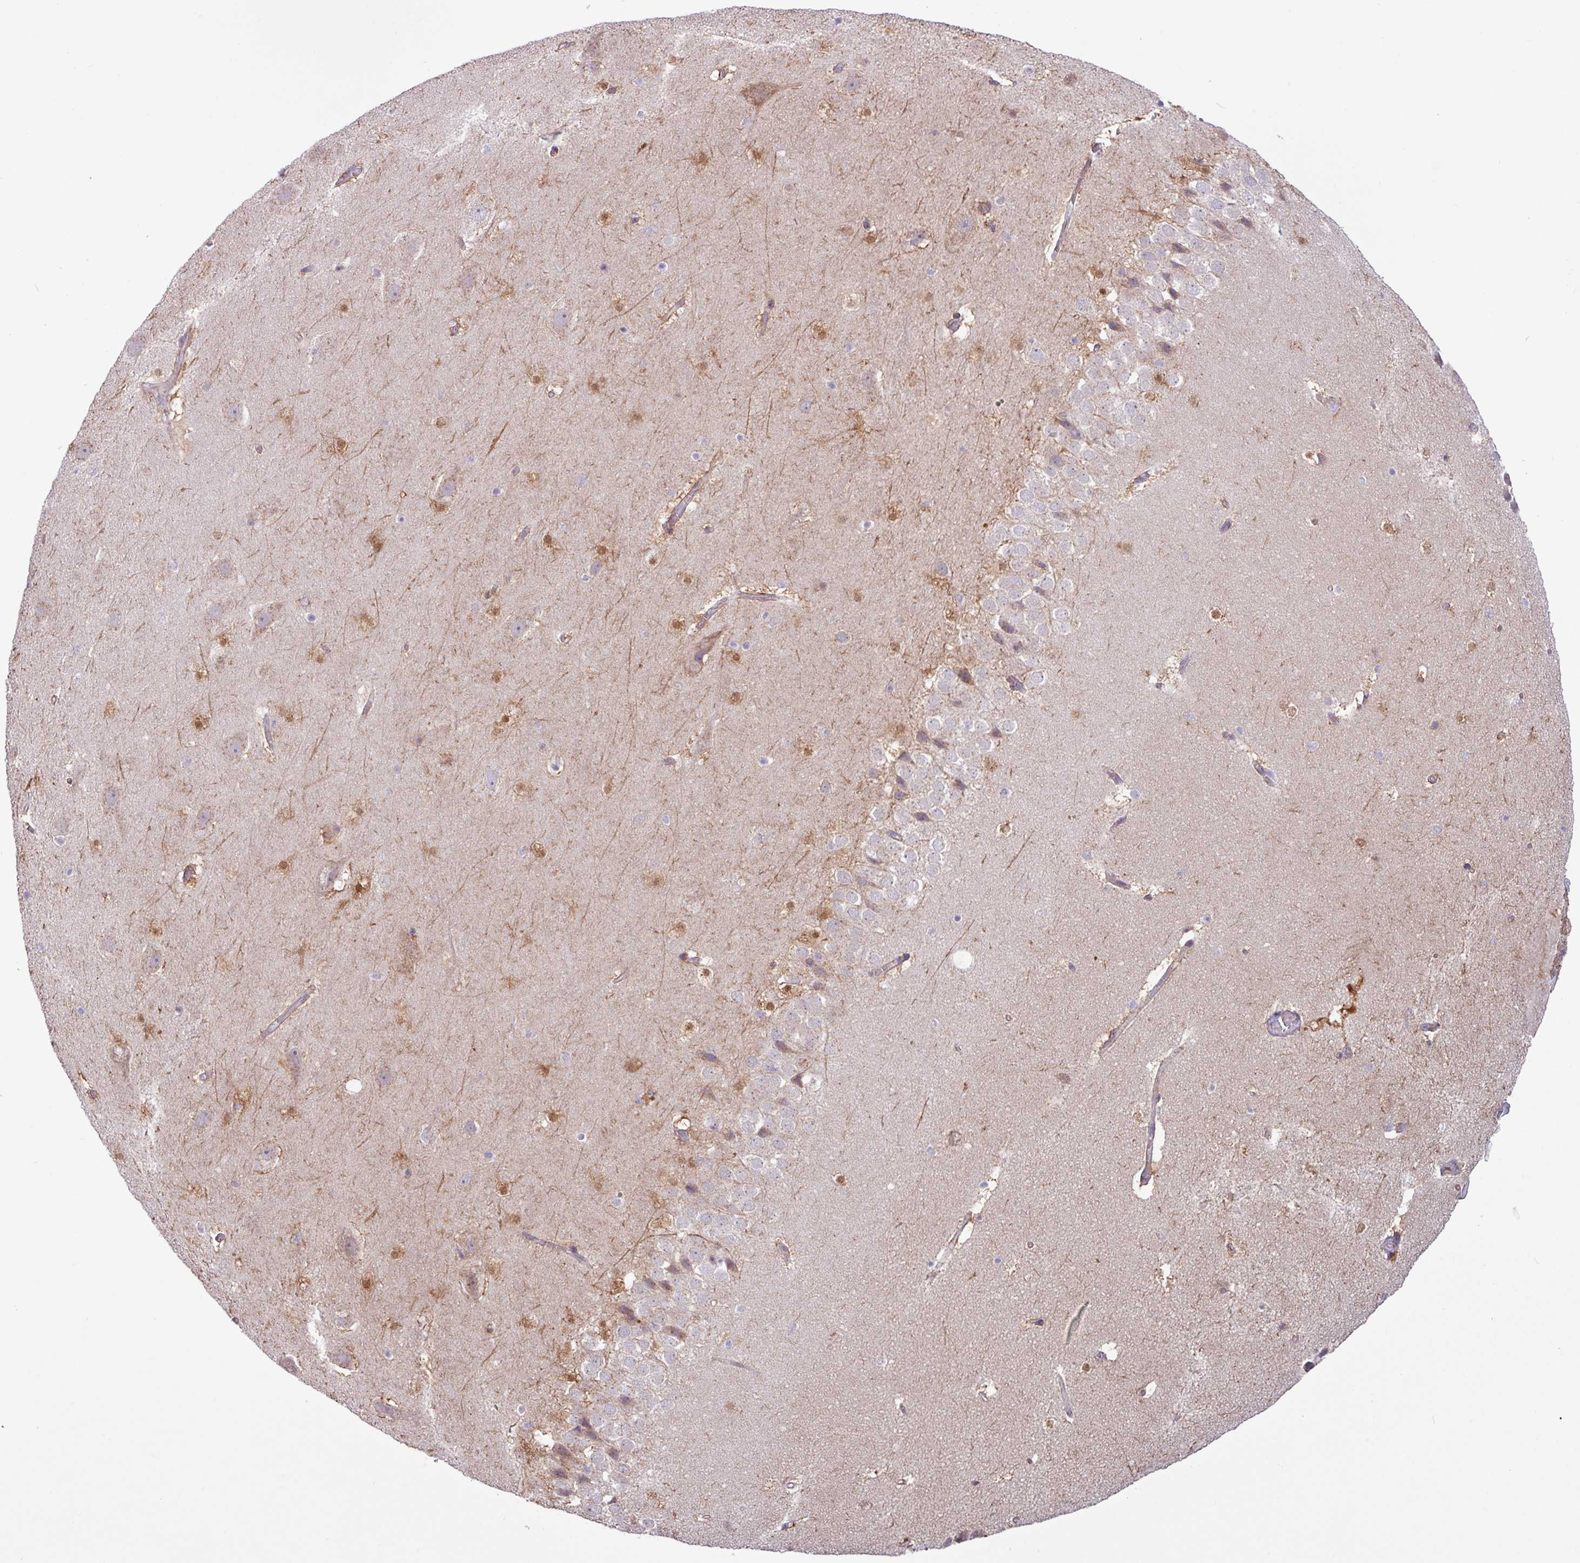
{"staining": {"intensity": "moderate", "quantity": "<25%", "location": "cytoplasmic/membranous,nuclear"}, "tissue": "hippocampus", "cell_type": "Glial cells", "image_type": "normal", "snomed": [{"axis": "morphology", "description": "Normal tissue, NOS"}, {"axis": "topography", "description": "Hippocampus"}], "caption": "An IHC photomicrograph of benign tissue is shown. Protein staining in brown shows moderate cytoplasmic/membranous,nuclear positivity in hippocampus within glial cells. The staining was performed using DAB (3,3'-diaminobenzidine), with brown indicating positive protein expression. Nuclei are stained blue with hematoxylin.", "gene": "STIMATE", "patient": {"sex": "male", "age": 37}}